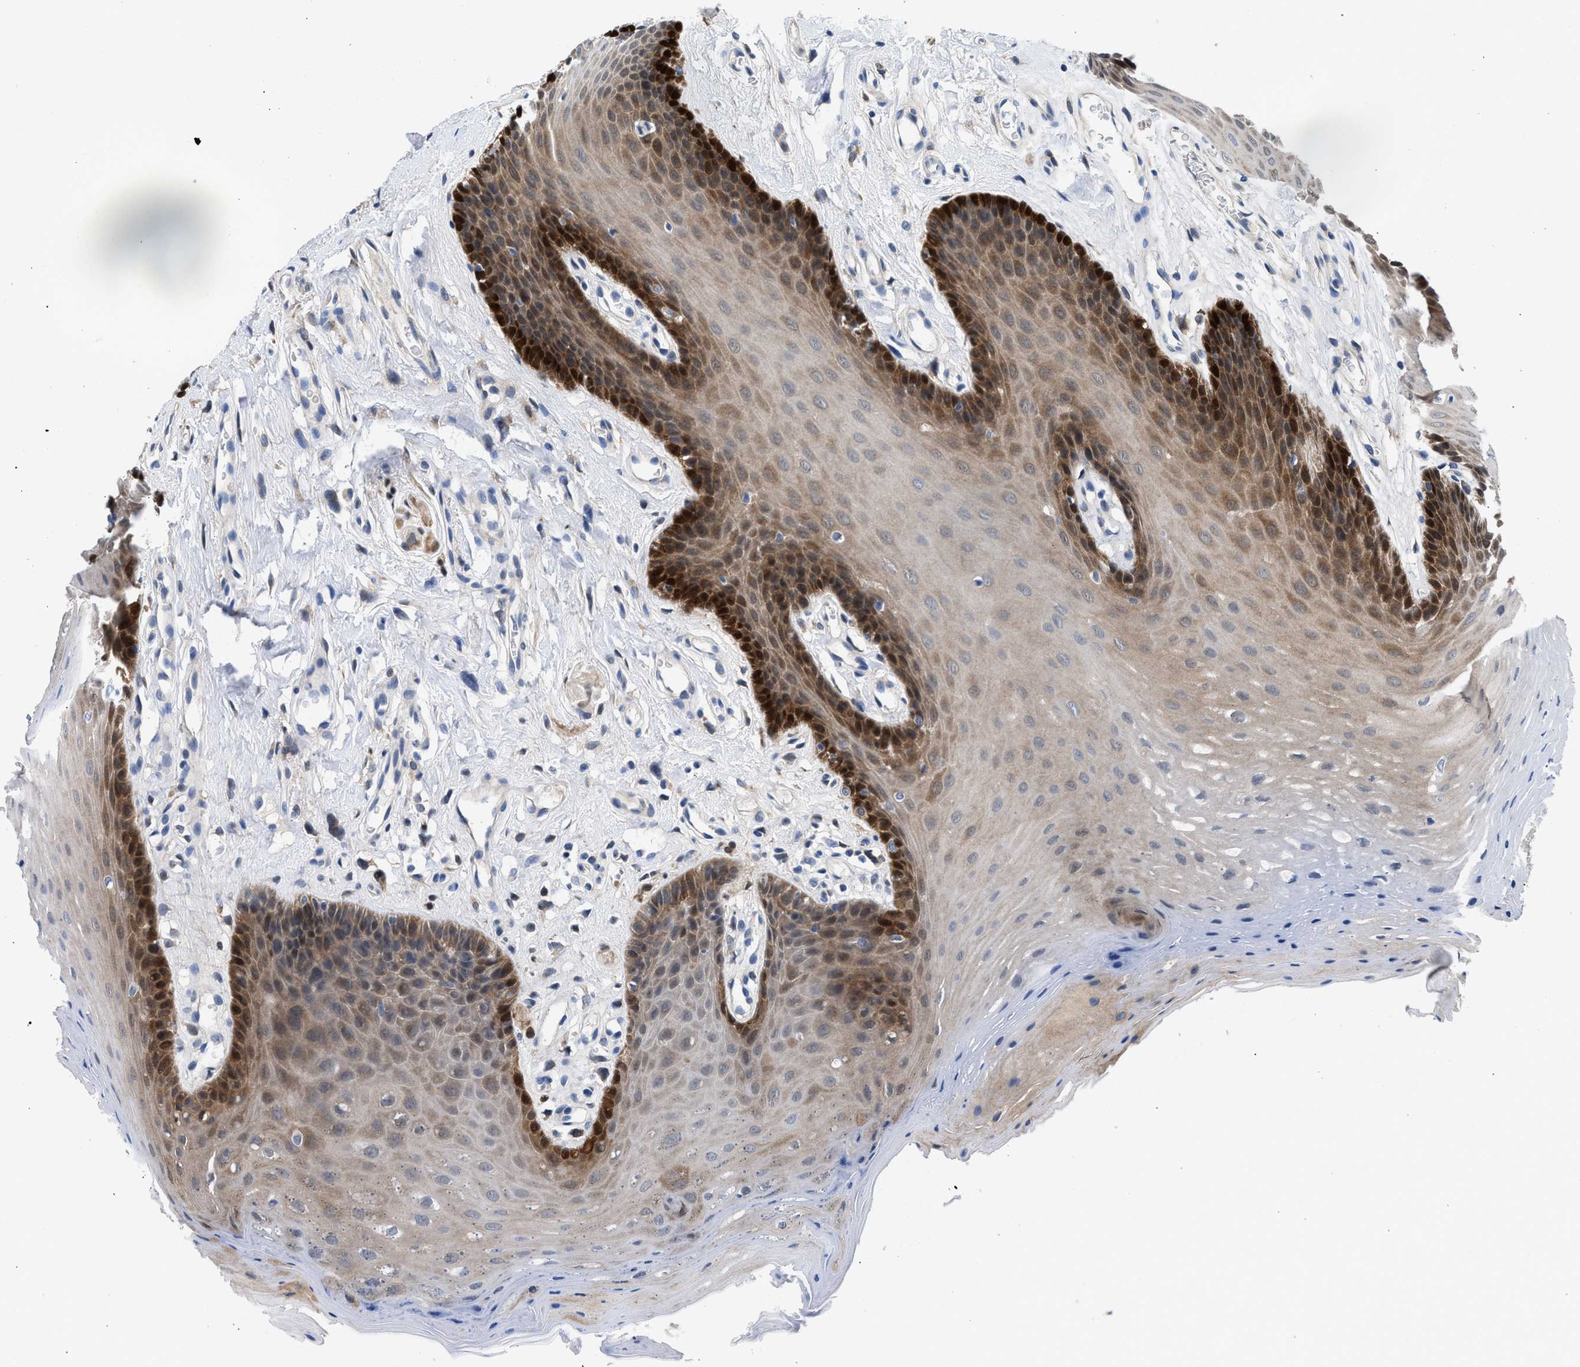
{"staining": {"intensity": "strong", "quantity": "25%-75%", "location": "cytoplasmic/membranous,nuclear"}, "tissue": "oral mucosa", "cell_type": "Squamous epithelial cells", "image_type": "normal", "snomed": [{"axis": "morphology", "description": "Normal tissue, NOS"}, {"axis": "morphology", "description": "Squamous cell carcinoma, NOS"}, {"axis": "topography", "description": "Oral tissue"}, {"axis": "topography", "description": "Head-Neck"}], "caption": "Immunohistochemical staining of normal oral mucosa shows strong cytoplasmic/membranous,nuclear protein positivity in approximately 25%-75% of squamous epithelial cells.", "gene": "CBR1", "patient": {"sex": "male", "age": 71}}